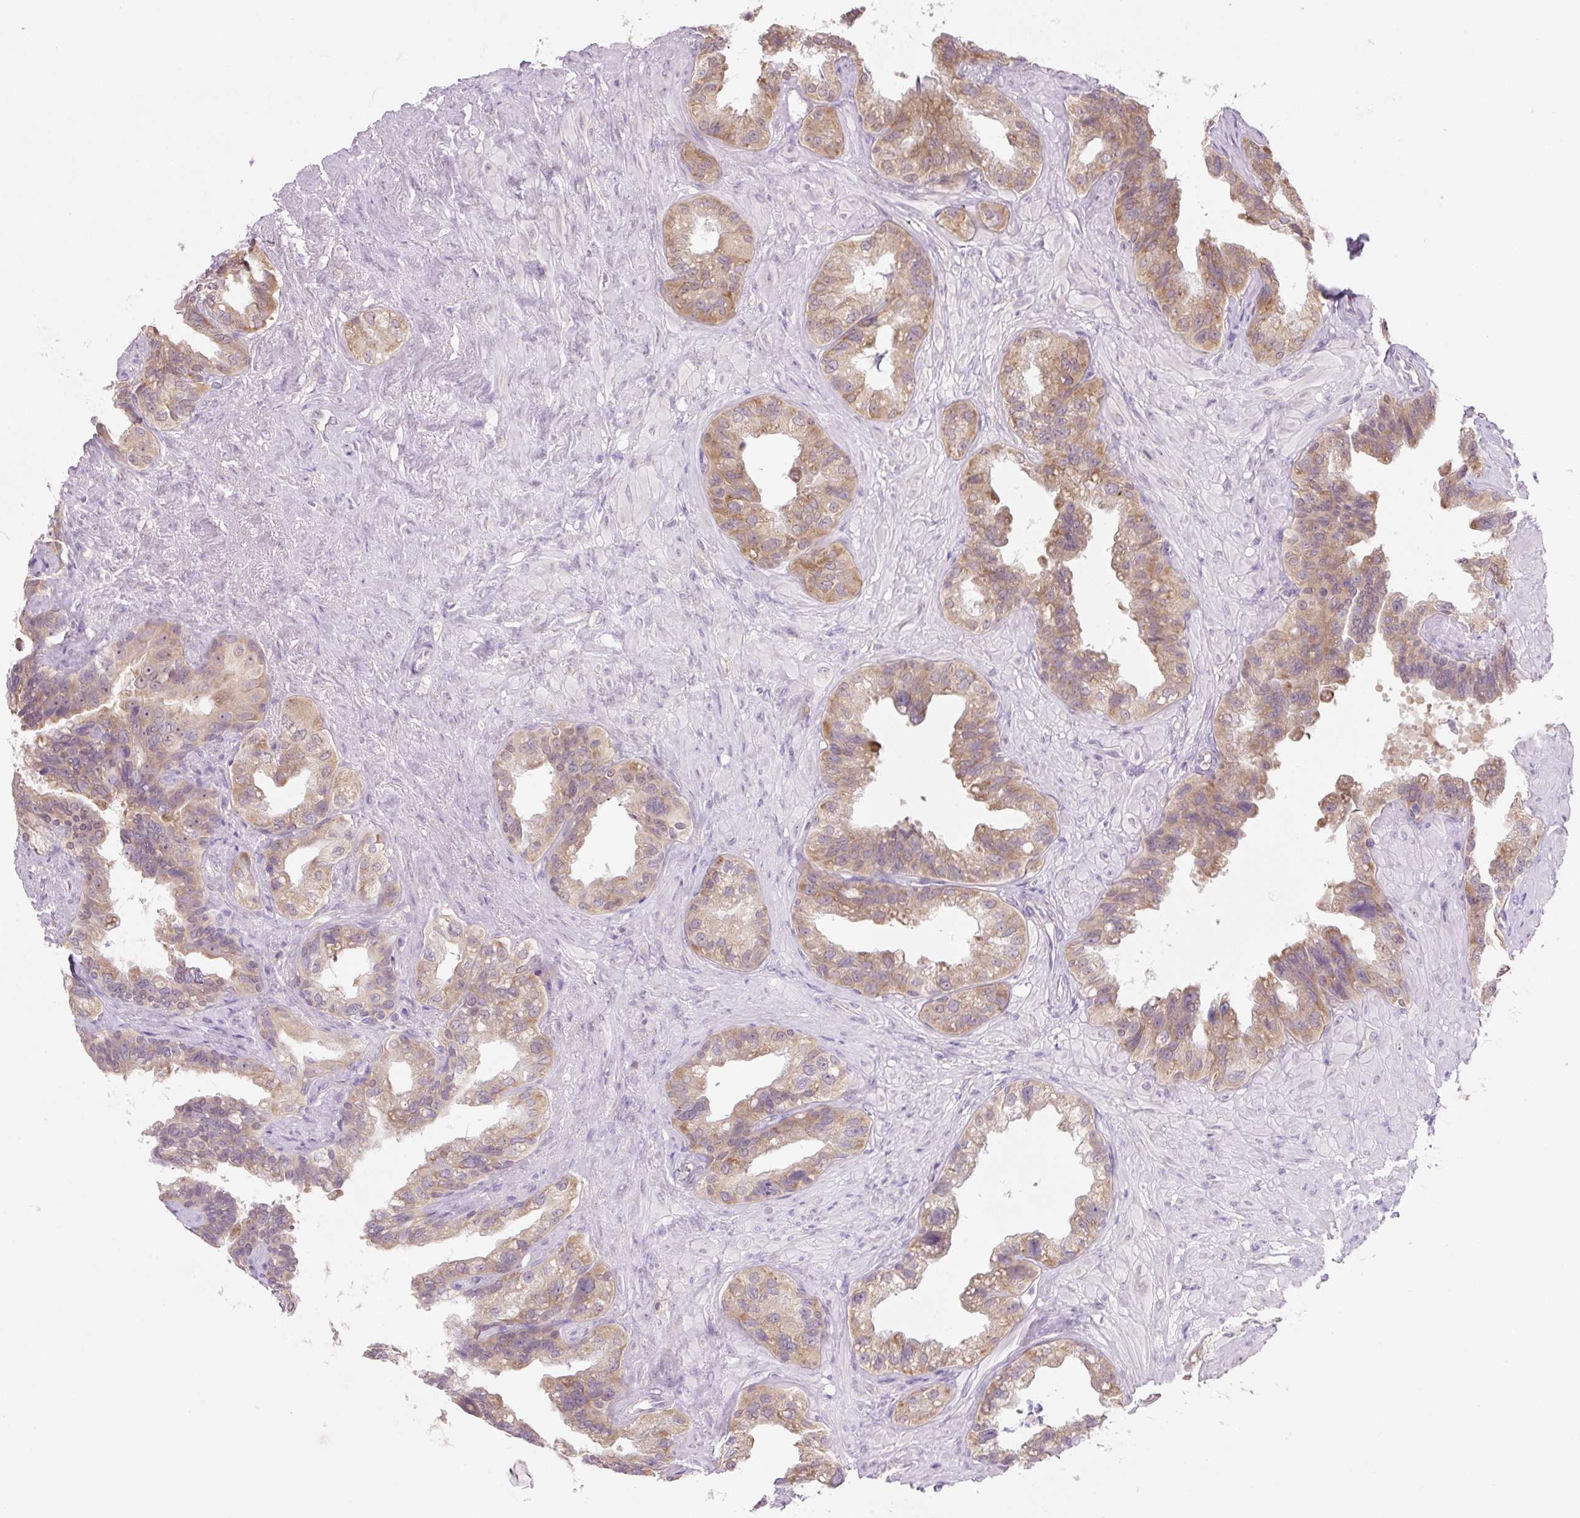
{"staining": {"intensity": "moderate", "quantity": ">75%", "location": "cytoplasmic/membranous"}, "tissue": "seminal vesicle", "cell_type": "Glandular cells", "image_type": "normal", "snomed": [{"axis": "morphology", "description": "Normal tissue, NOS"}, {"axis": "topography", "description": "Seminal veicle"}, {"axis": "topography", "description": "Peripheral nerve tissue"}], "caption": "This histopathology image displays immunohistochemistry staining of unremarkable human seminal vesicle, with medium moderate cytoplasmic/membranous expression in about >75% of glandular cells.", "gene": "RPL18A", "patient": {"sex": "male", "age": 76}}